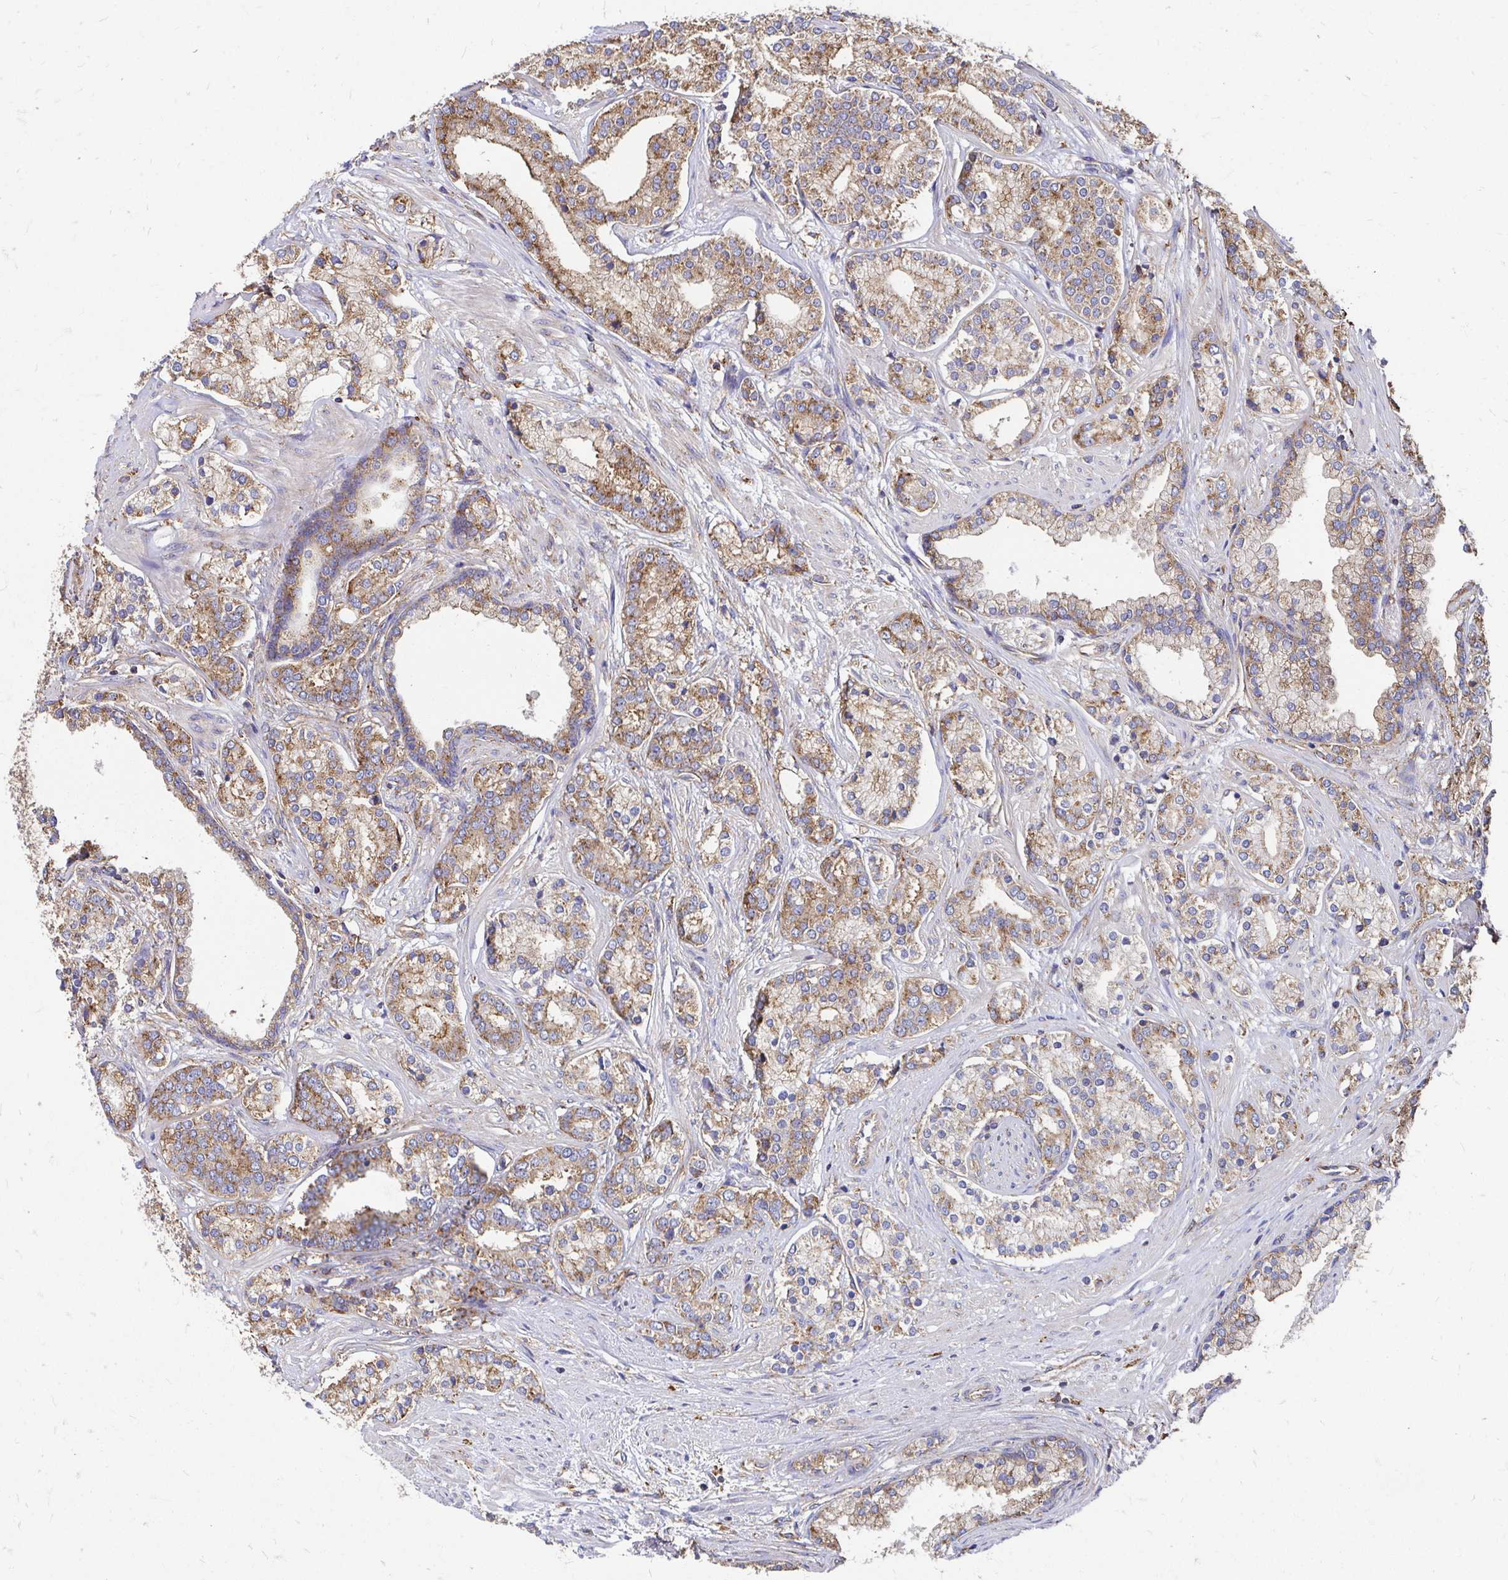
{"staining": {"intensity": "moderate", "quantity": ">75%", "location": "cytoplasmic/membranous"}, "tissue": "prostate cancer", "cell_type": "Tumor cells", "image_type": "cancer", "snomed": [{"axis": "morphology", "description": "Adenocarcinoma, High grade"}, {"axis": "topography", "description": "Prostate"}], "caption": "Prostate high-grade adenocarcinoma stained with immunohistochemistry (IHC) exhibits moderate cytoplasmic/membranous expression in approximately >75% of tumor cells.", "gene": "CLTC", "patient": {"sex": "male", "age": 58}}